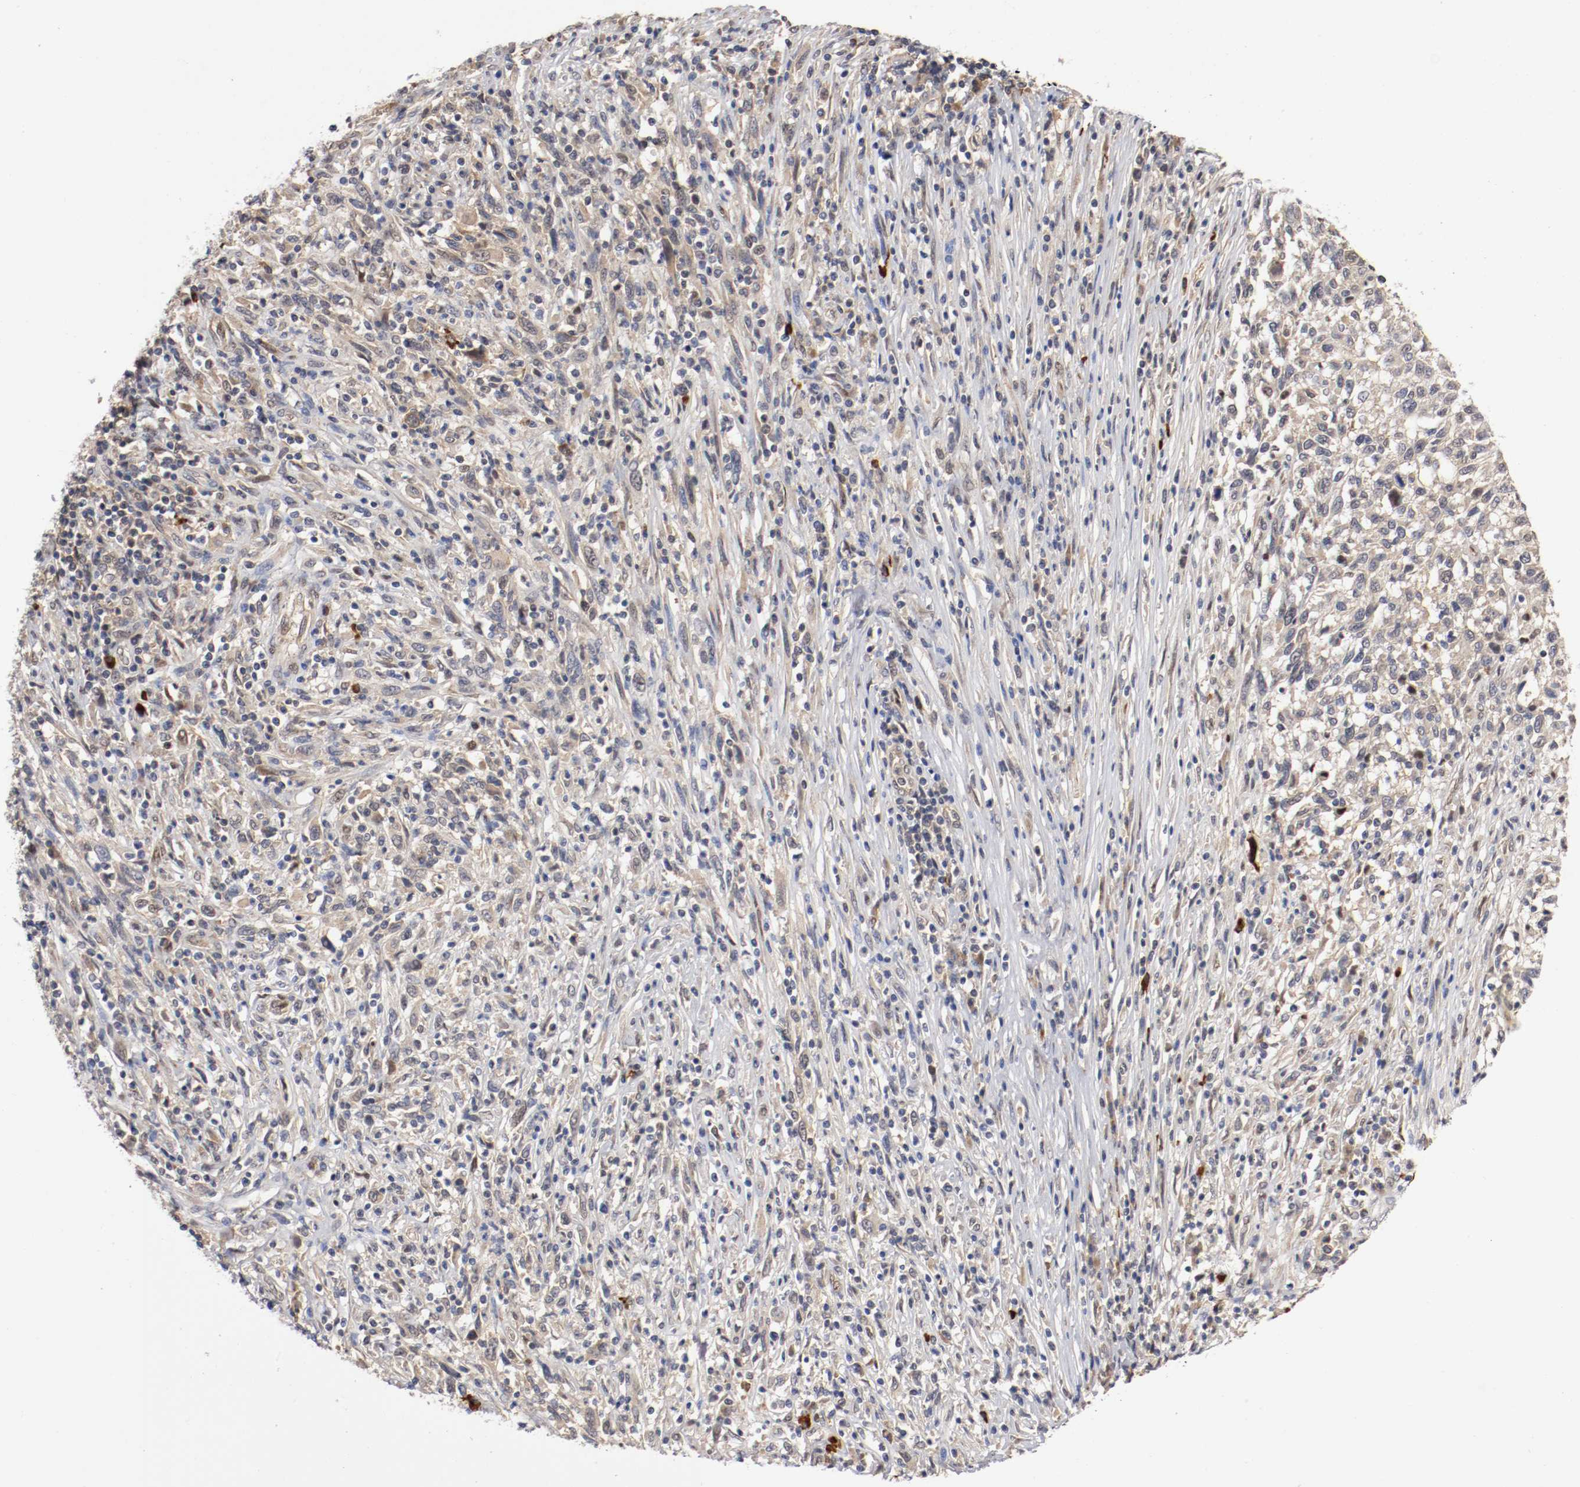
{"staining": {"intensity": "weak", "quantity": "25%-75%", "location": "cytoplasmic/membranous"}, "tissue": "melanoma", "cell_type": "Tumor cells", "image_type": "cancer", "snomed": [{"axis": "morphology", "description": "Malignant melanoma, Metastatic site"}, {"axis": "topography", "description": "Lymph node"}], "caption": "Immunohistochemistry (DAB (3,3'-diaminobenzidine)) staining of human malignant melanoma (metastatic site) displays weak cytoplasmic/membranous protein staining in about 25%-75% of tumor cells.", "gene": "DNMT3B", "patient": {"sex": "male", "age": 61}}